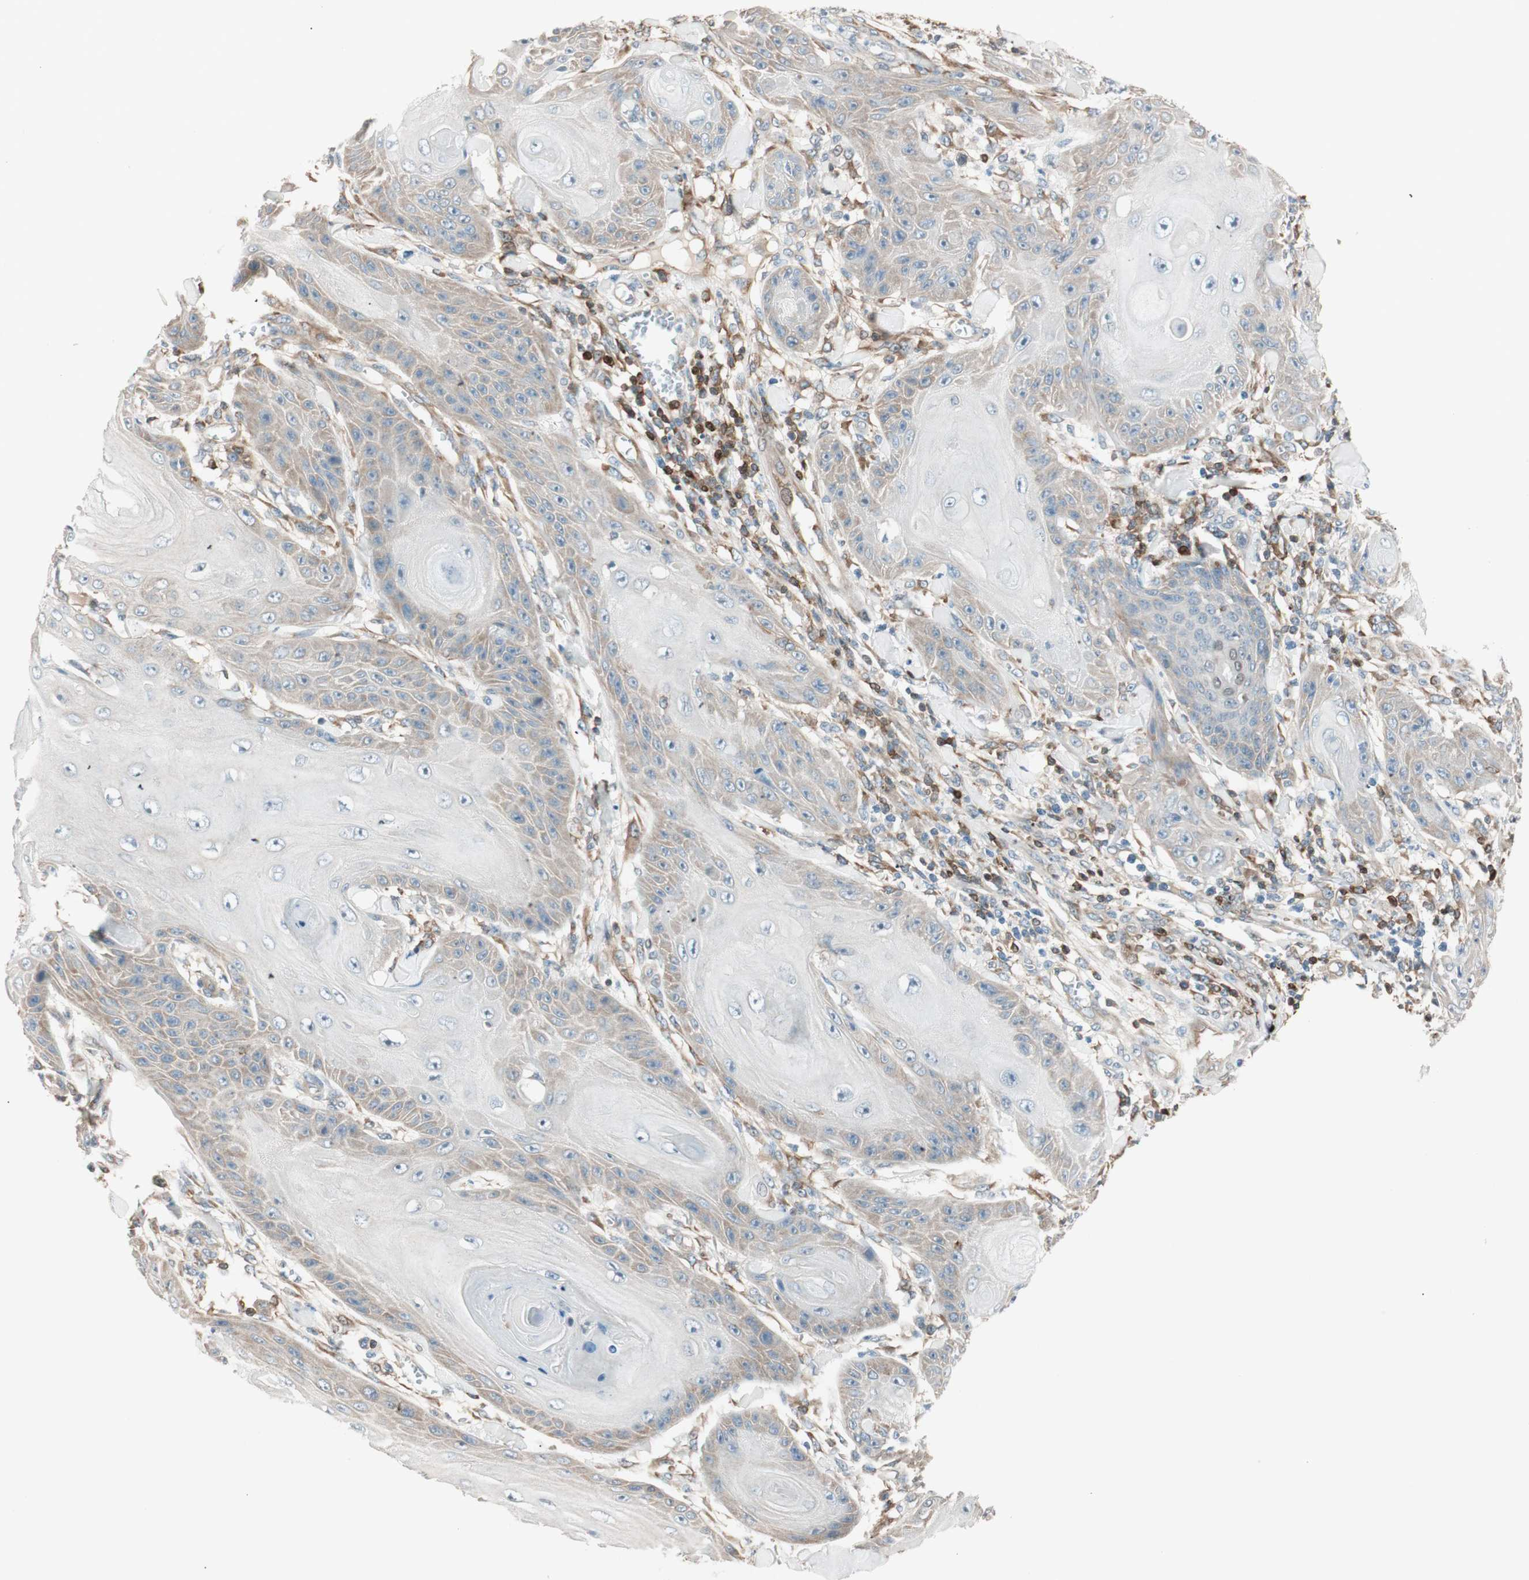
{"staining": {"intensity": "moderate", "quantity": "25%-75%", "location": "cytoplasmic/membranous"}, "tissue": "skin cancer", "cell_type": "Tumor cells", "image_type": "cancer", "snomed": [{"axis": "morphology", "description": "Squamous cell carcinoma, NOS"}, {"axis": "topography", "description": "Skin"}], "caption": "This micrograph exhibits IHC staining of skin cancer, with medium moderate cytoplasmic/membranous expression in about 25%-75% of tumor cells.", "gene": "BIN1", "patient": {"sex": "female", "age": 78}}